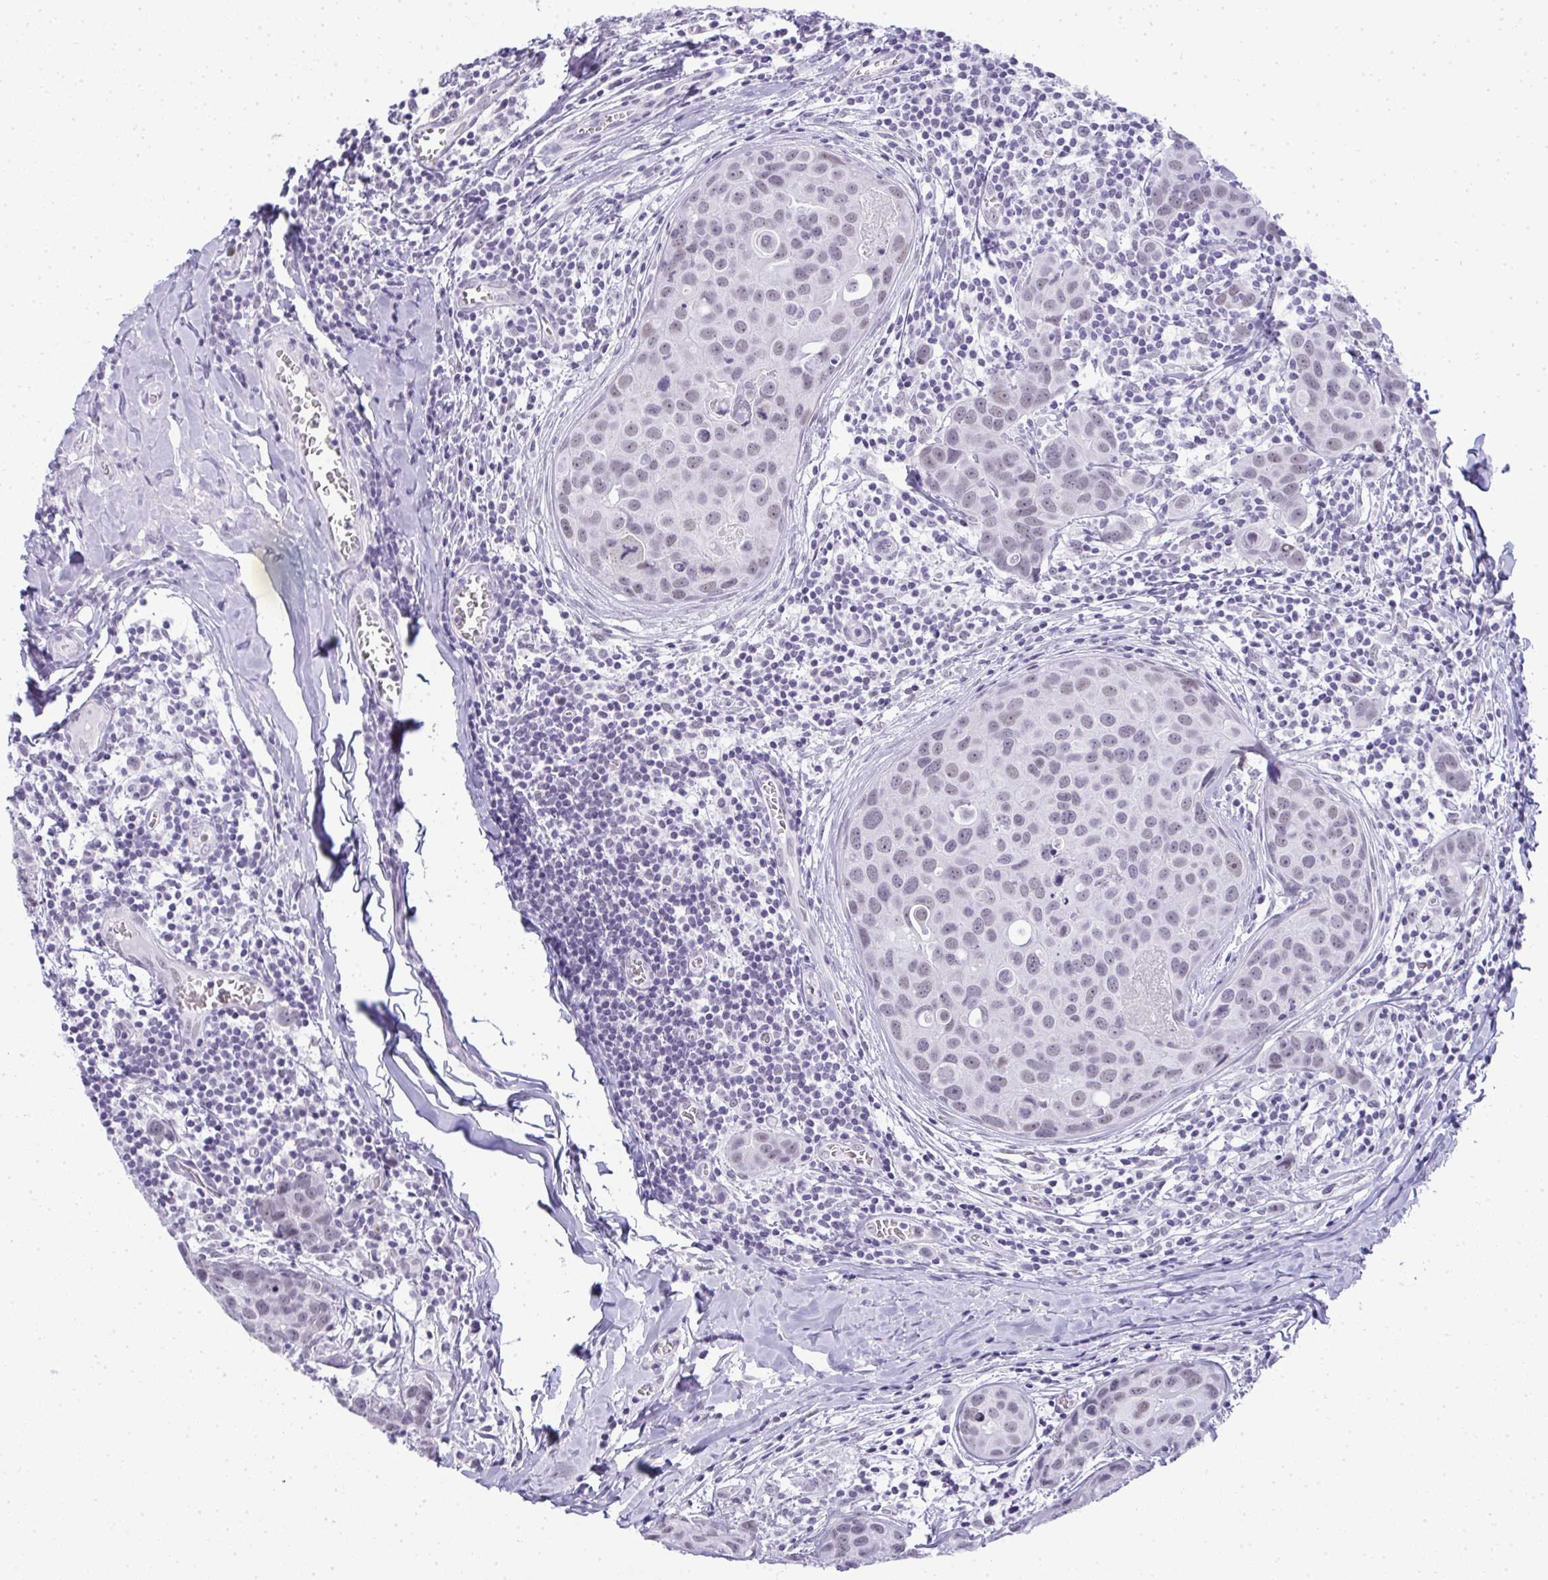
{"staining": {"intensity": "weak", "quantity": "<25%", "location": "nuclear"}, "tissue": "breast cancer", "cell_type": "Tumor cells", "image_type": "cancer", "snomed": [{"axis": "morphology", "description": "Duct carcinoma"}, {"axis": "topography", "description": "Breast"}], "caption": "High power microscopy image of an immunohistochemistry (IHC) image of invasive ductal carcinoma (breast), revealing no significant expression in tumor cells. (DAB (3,3'-diaminobenzidine) immunohistochemistry visualized using brightfield microscopy, high magnification).", "gene": "PLA2G1B", "patient": {"sex": "female", "age": 24}}